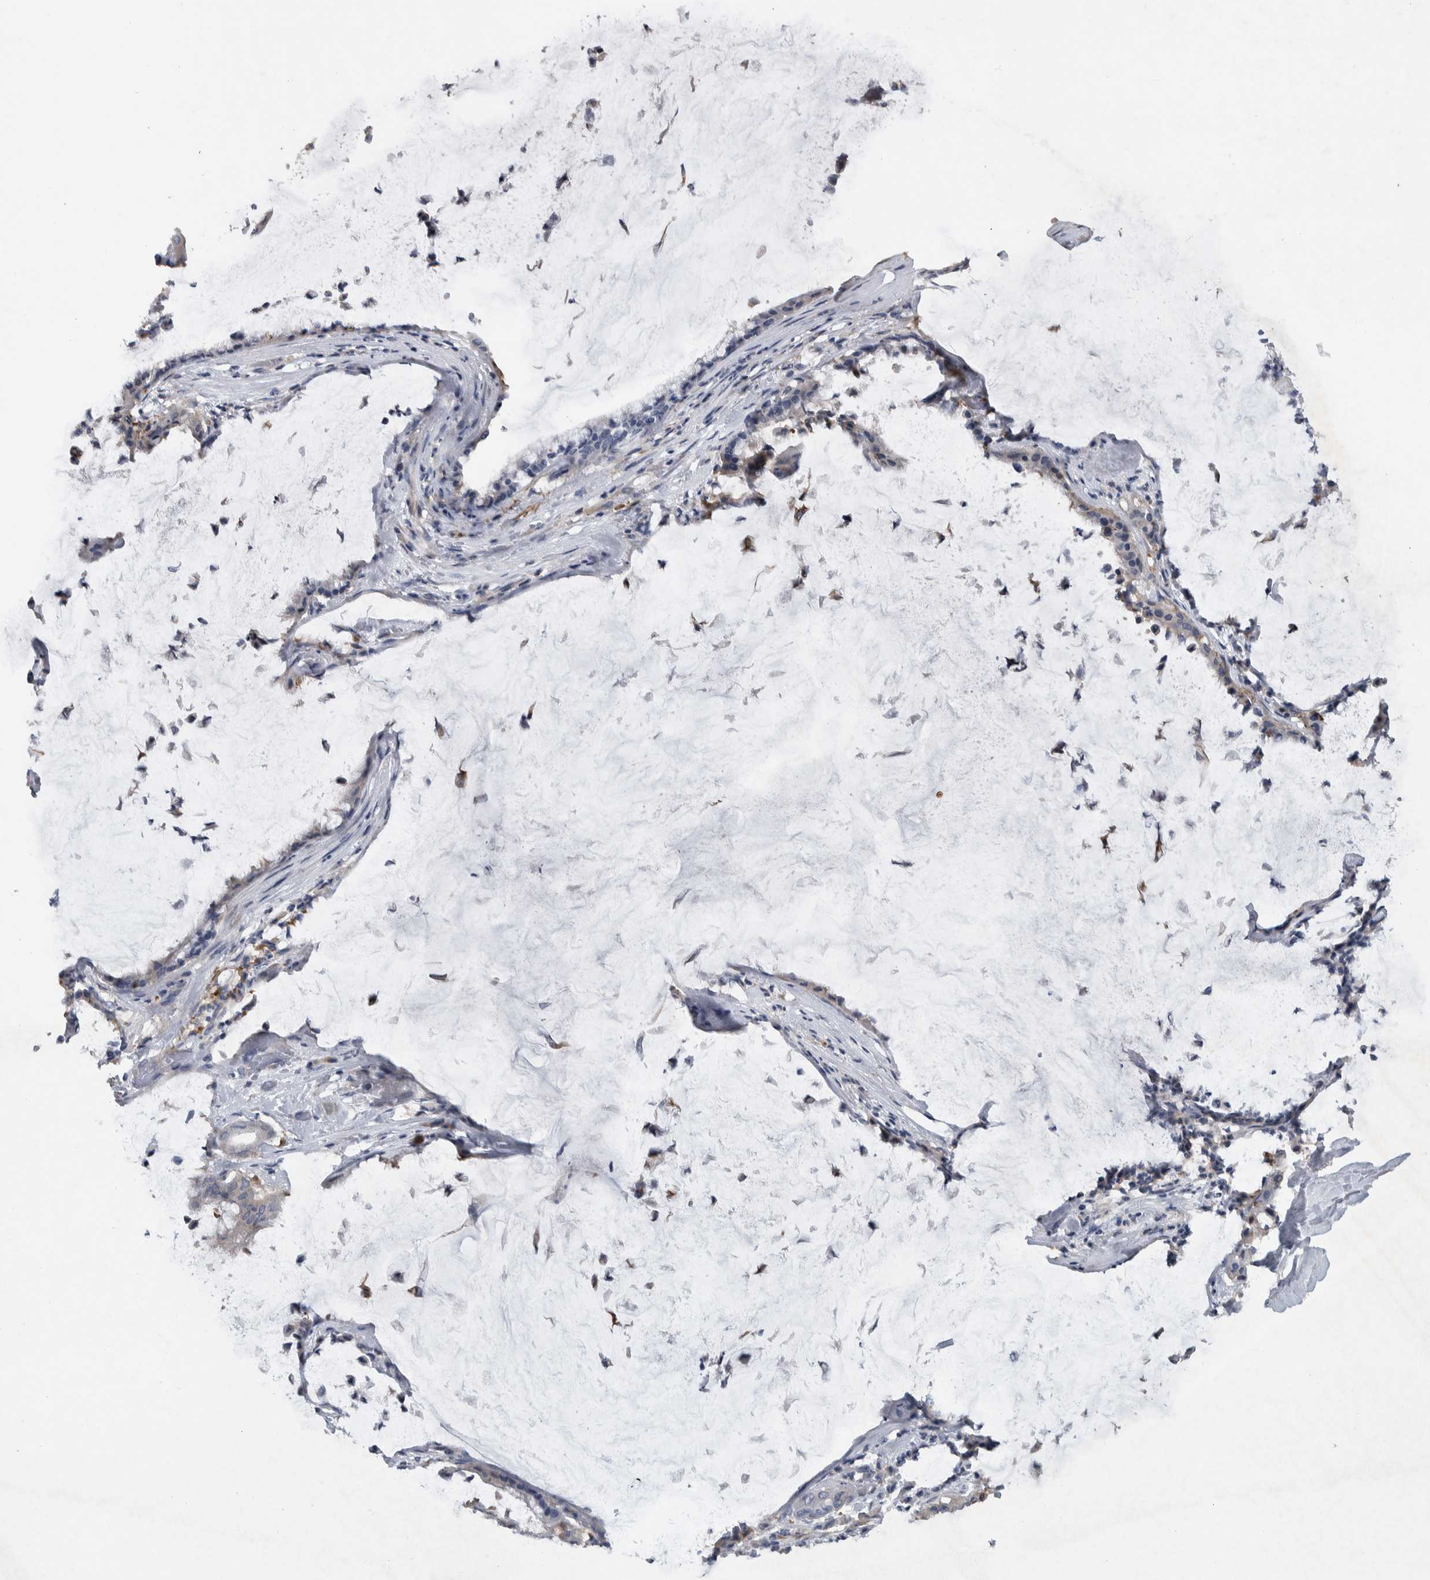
{"staining": {"intensity": "weak", "quantity": "<25%", "location": "cytoplasmic/membranous"}, "tissue": "pancreatic cancer", "cell_type": "Tumor cells", "image_type": "cancer", "snomed": [{"axis": "morphology", "description": "Adenocarcinoma, NOS"}, {"axis": "topography", "description": "Pancreas"}], "caption": "A histopathology image of human pancreatic cancer is negative for staining in tumor cells.", "gene": "NT5C2", "patient": {"sex": "male", "age": 41}}